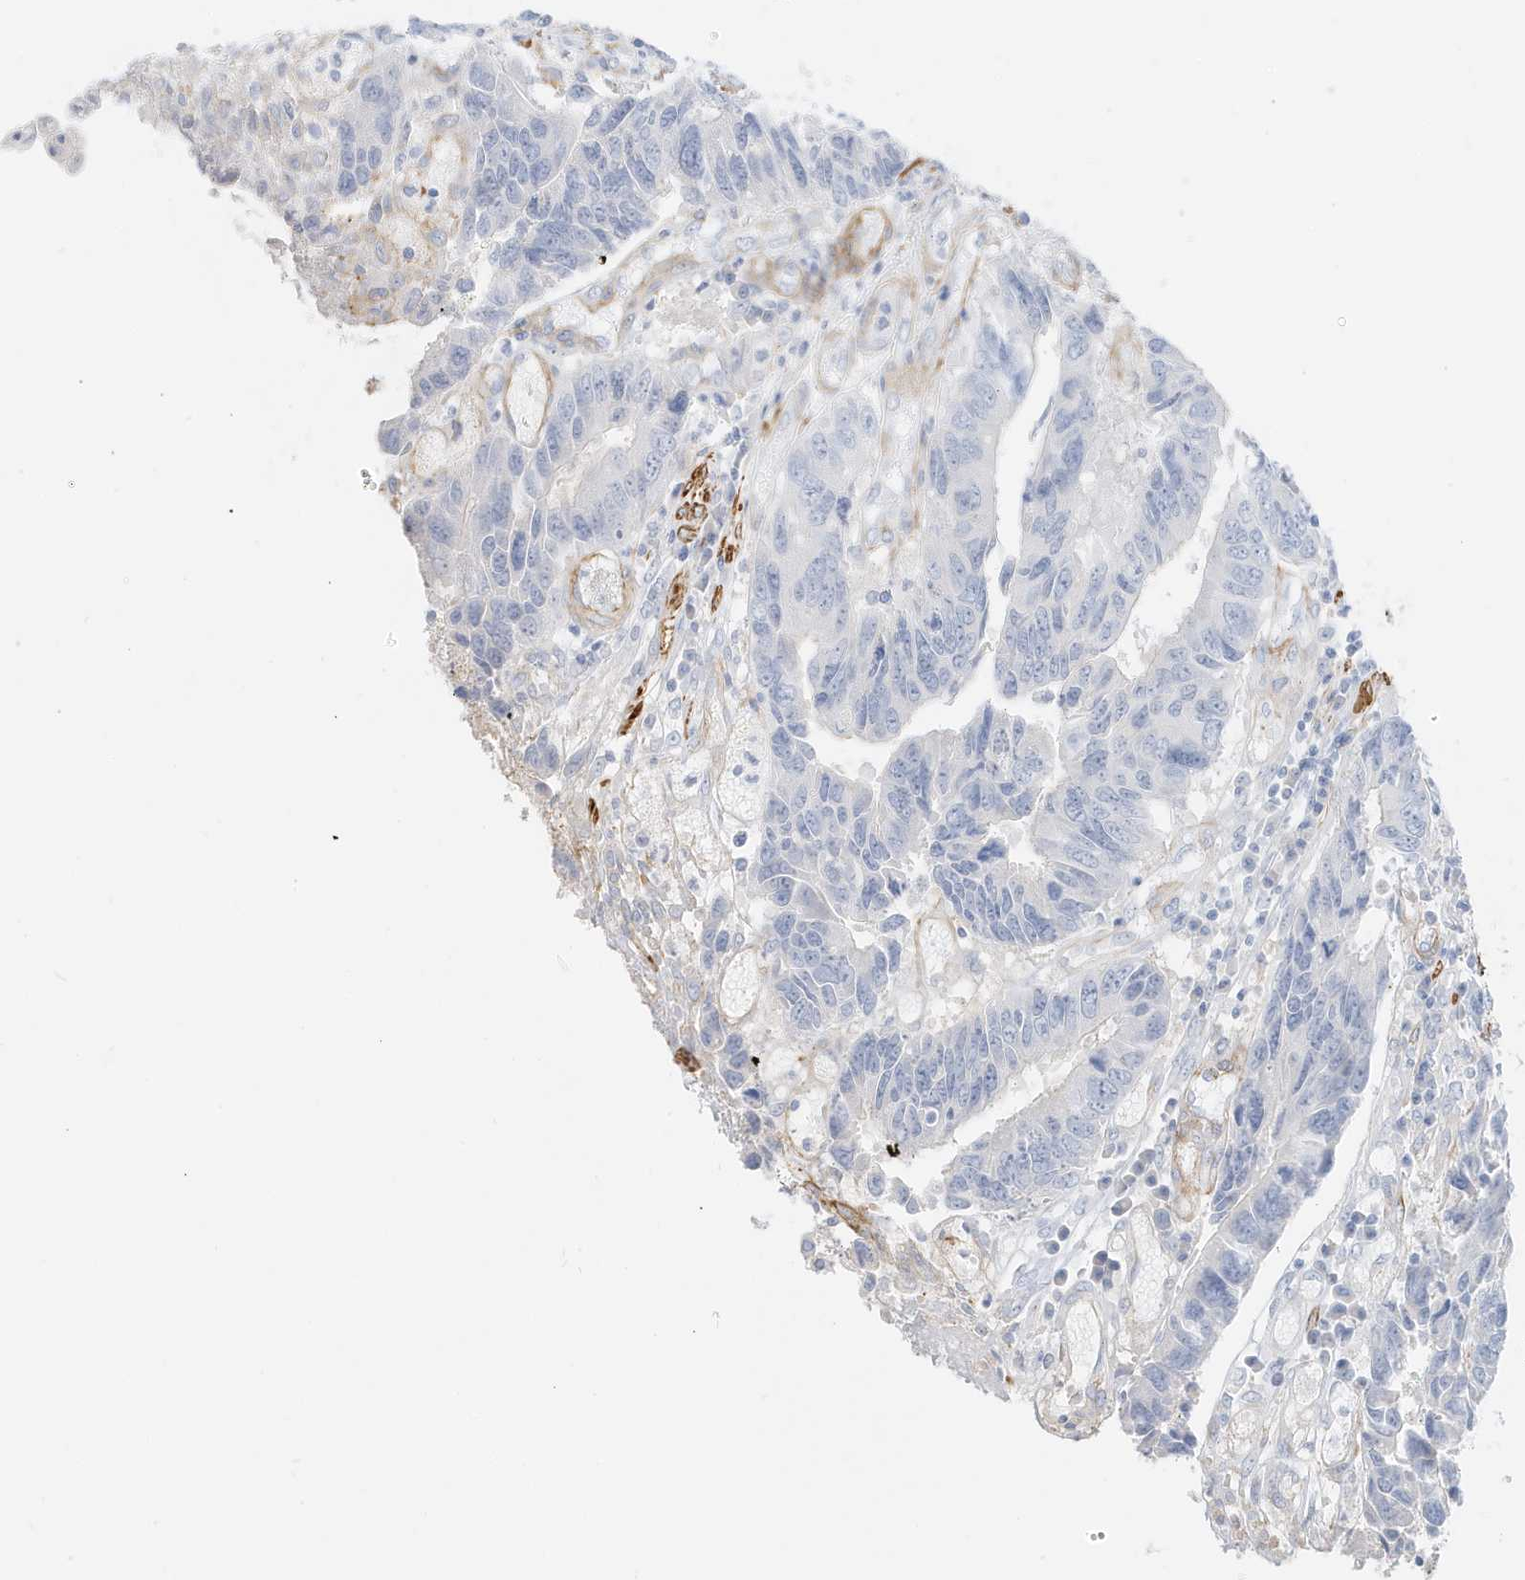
{"staining": {"intensity": "negative", "quantity": "none", "location": "none"}, "tissue": "colorectal cancer", "cell_type": "Tumor cells", "image_type": "cancer", "snomed": [{"axis": "morphology", "description": "Adenocarcinoma, NOS"}, {"axis": "topography", "description": "Rectum"}], "caption": "Tumor cells show no significant protein staining in colorectal cancer (adenocarcinoma). (Immunohistochemistry, brightfield microscopy, high magnification).", "gene": "SLC22A13", "patient": {"sex": "male", "age": 84}}